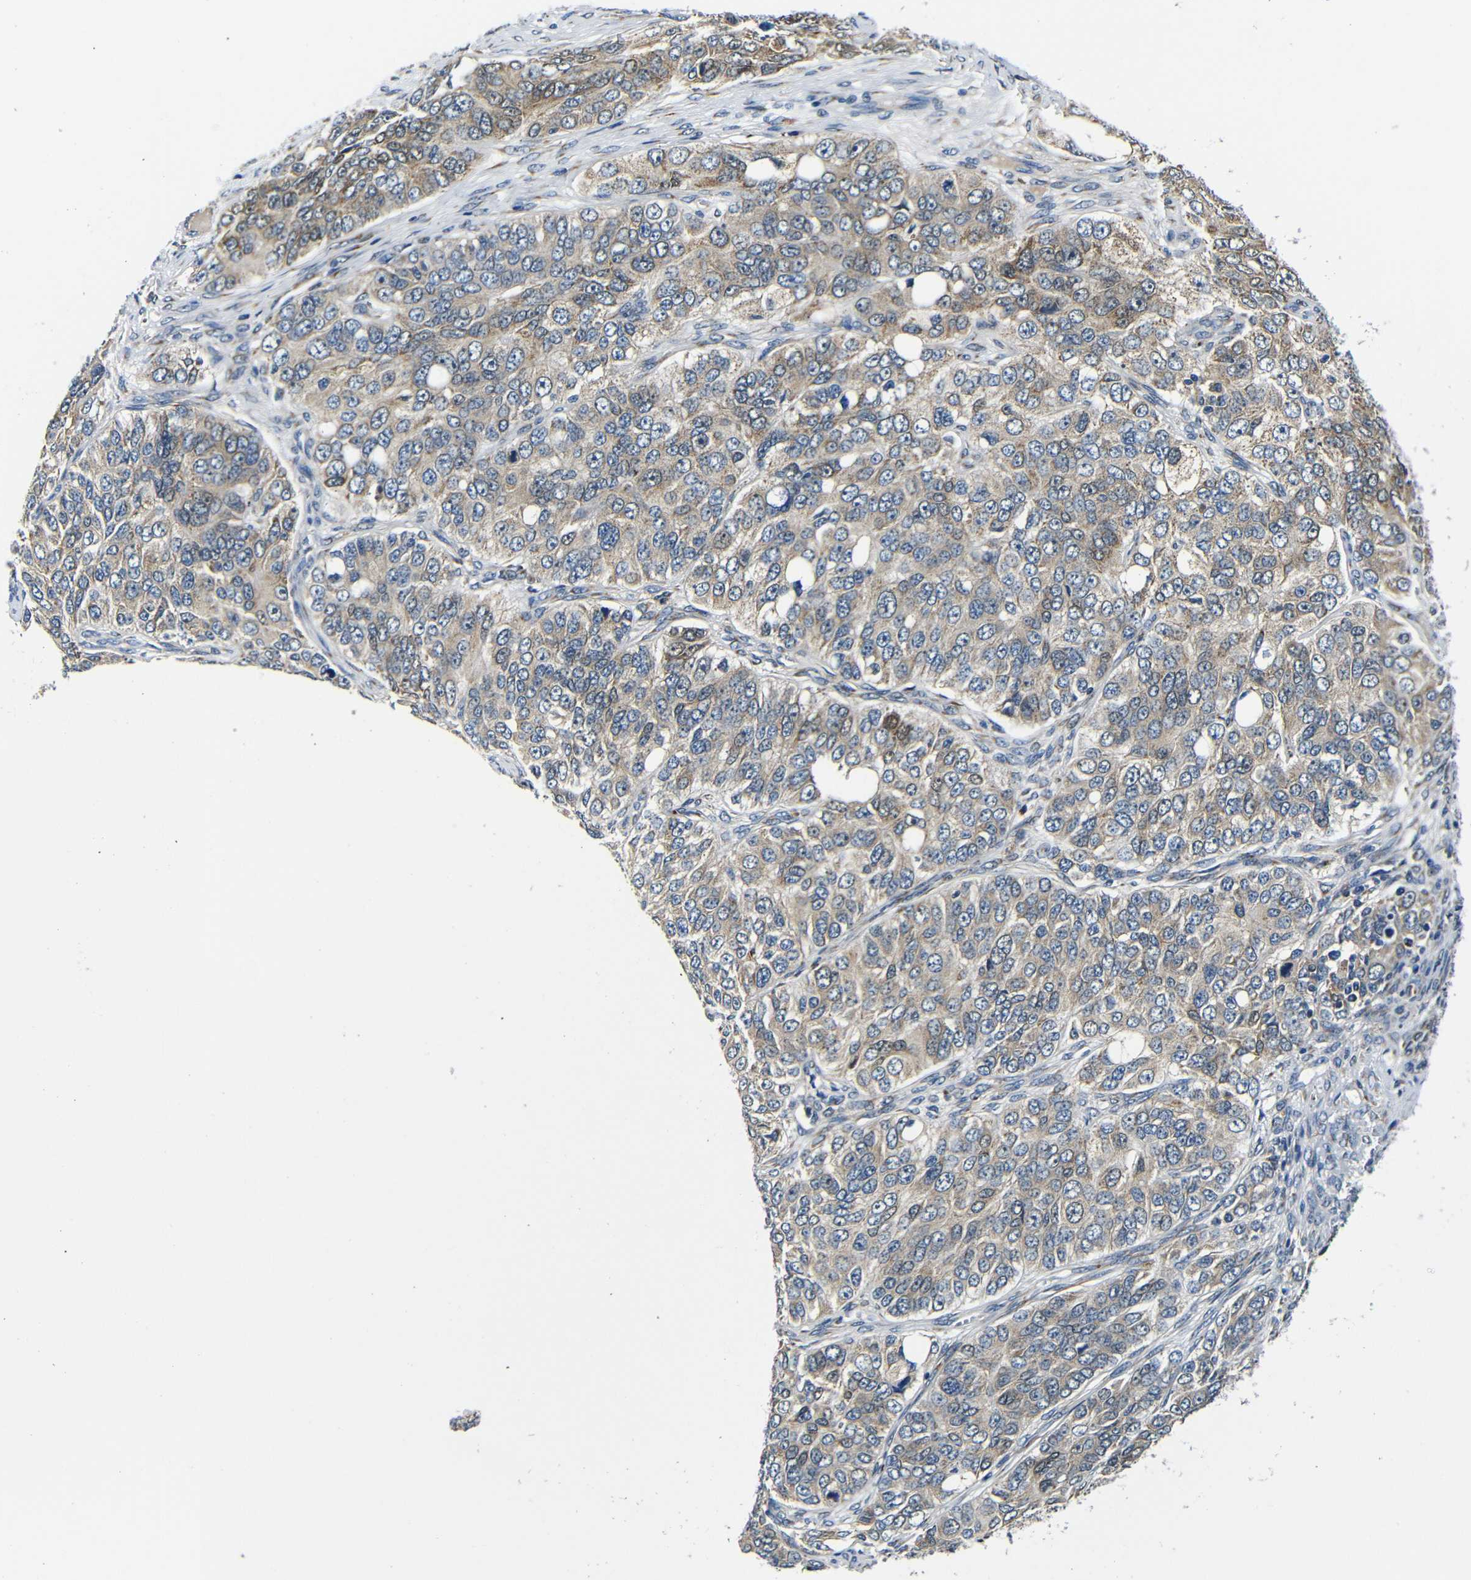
{"staining": {"intensity": "weak", "quantity": "25%-75%", "location": "cytoplasmic/membranous"}, "tissue": "ovarian cancer", "cell_type": "Tumor cells", "image_type": "cancer", "snomed": [{"axis": "morphology", "description": "Carcinoma, endometroid"}, {"axis": "topography", "description": "Ovary"}], "caption": "This histopathology image displays immunohistochemistry staining of ovarian cancer (endometroid carcinoma), with low weak cytoplasmic/membranous positivity in about 25%-75% of tumor cells.", "gene": "FKBP14", "patient": {"sex": "female", "age": 51}}